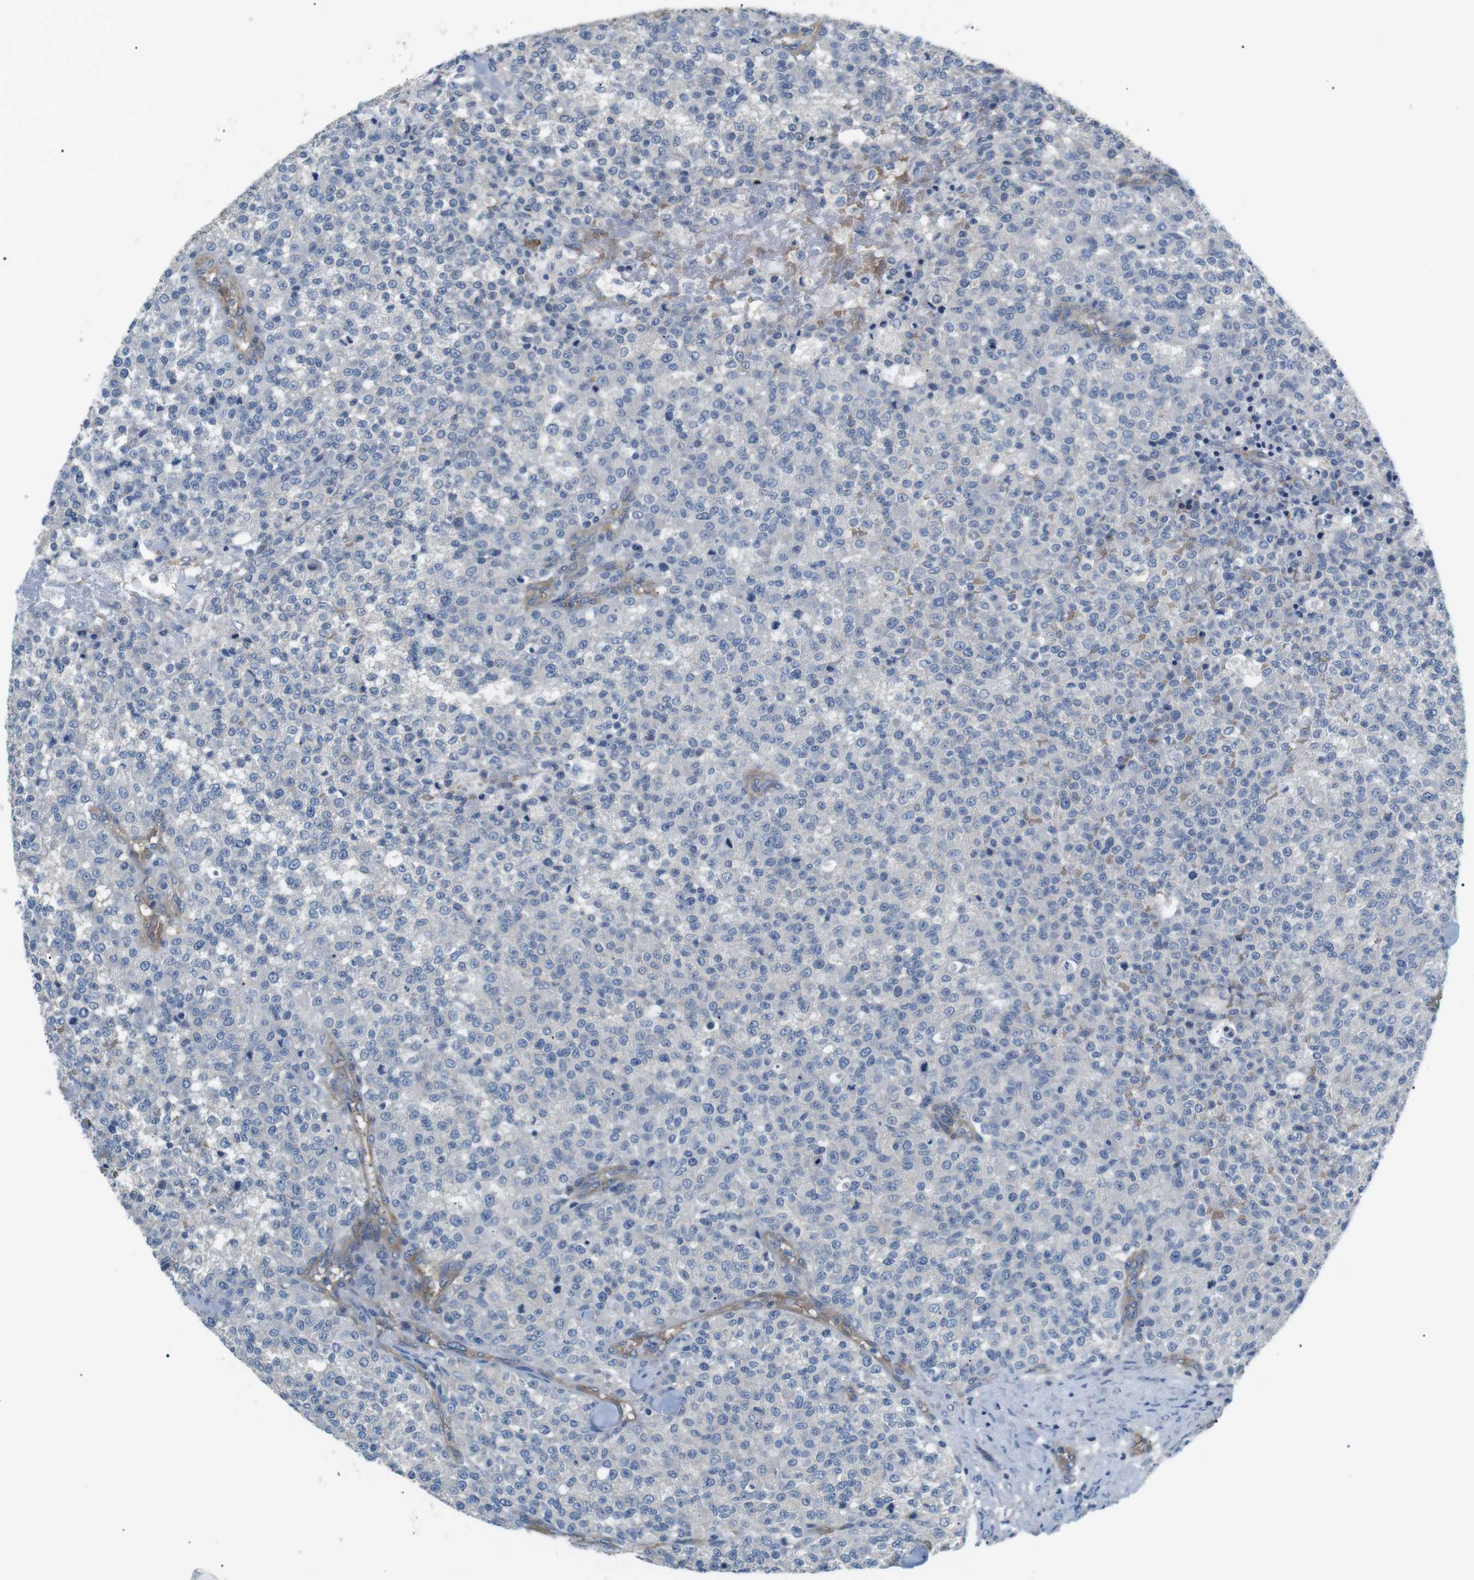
{"staining": {"intensity": "negative", "quantity": "none", "location": "none"}, "tissue": "testis cancer", "cell_type": "Tumor cells", "image_type": "cancer", "snomed": [{"axis": "morphology", "description": "Seminoma, NOS"}, {"axis": "topography", "description": "Testis"}], "caption": "DAB (3,3'-diaminobenzidine) immunohistochemical staining of human seminoma (testis) displays no significant expression in tumor cells.", "gene": "ADCY10", "patient": {"sex": "male", "age": 59}}